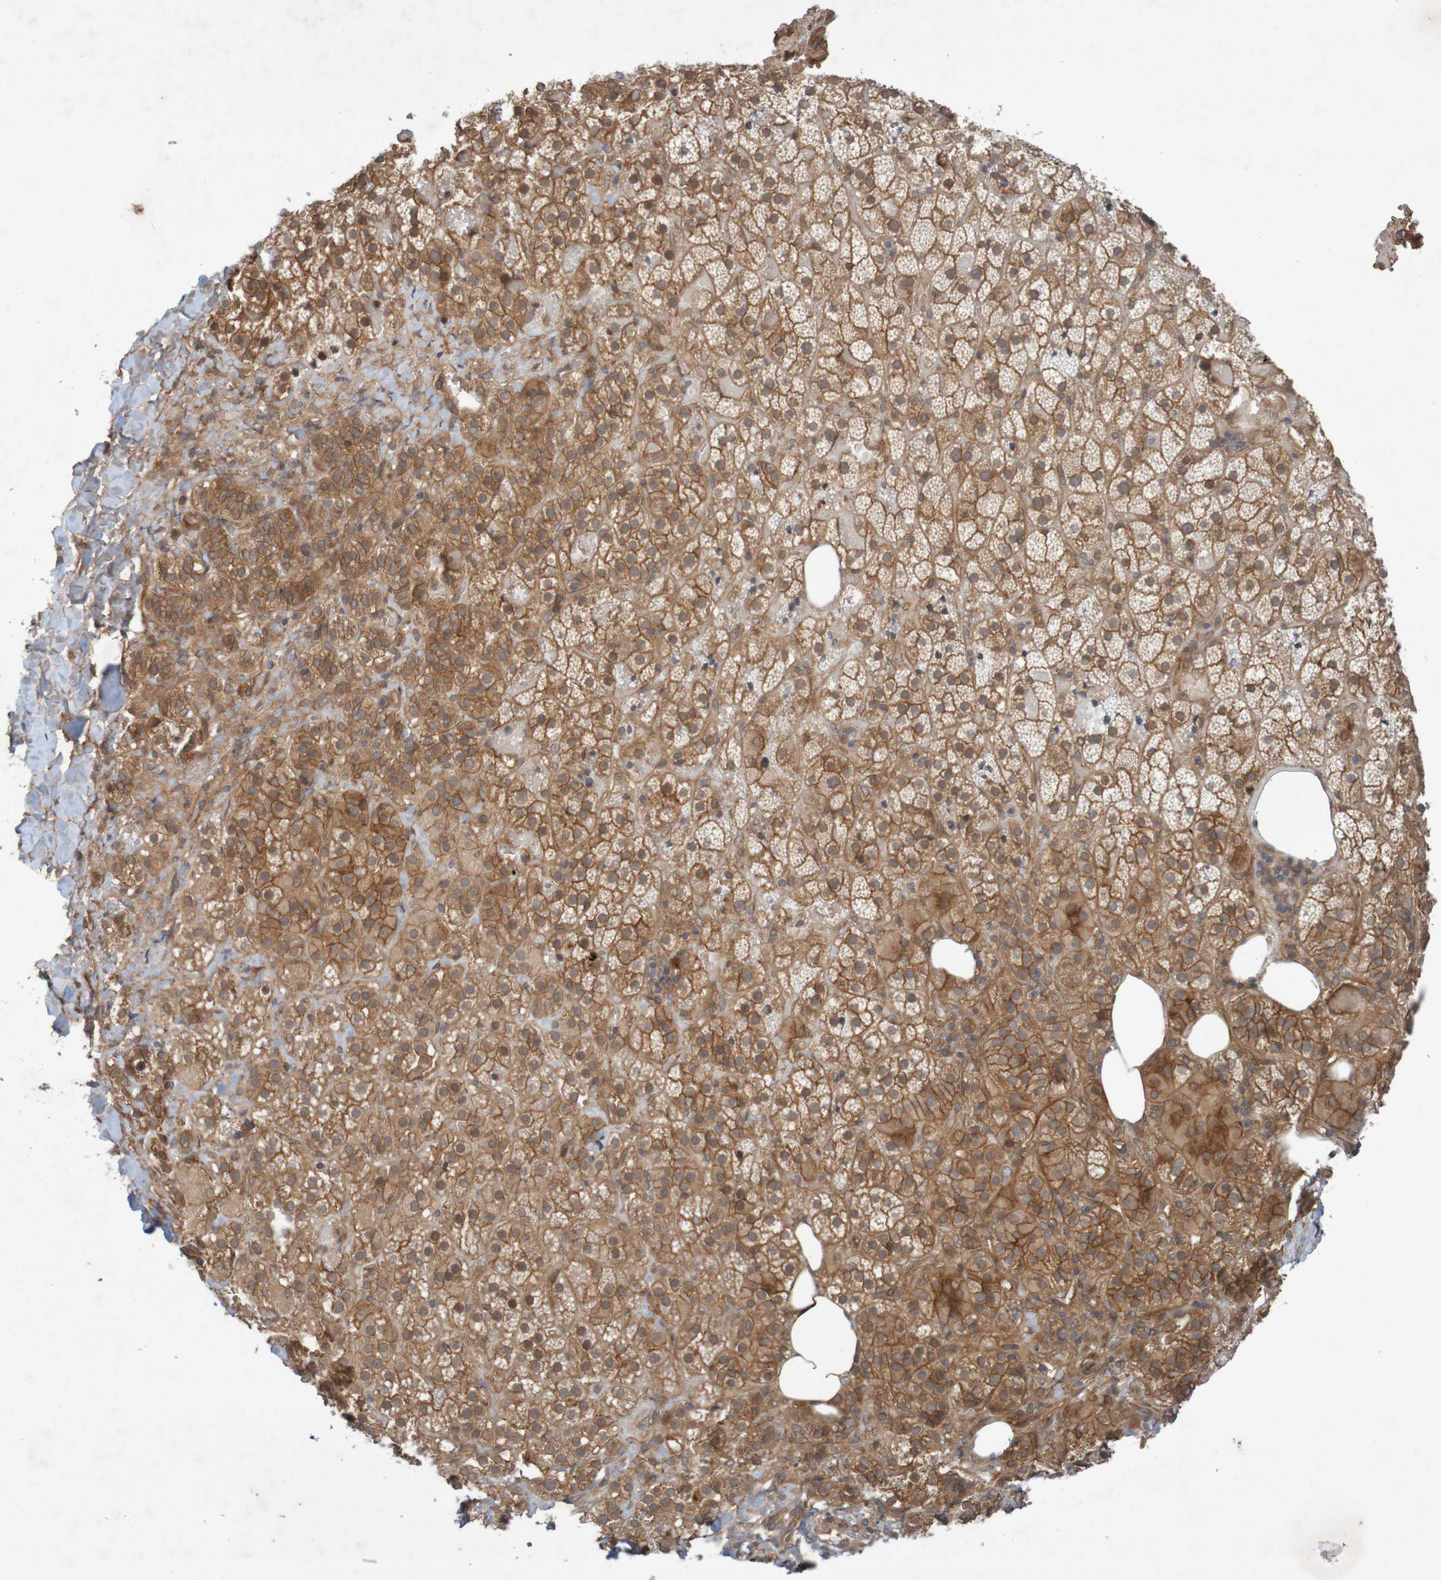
{"staining": {"intensity": "moderate", "quantity": ">75%", "location": "cytoplasmic/membranous"}, "tissue": "adrenal gland", "cell_type": "Glandular cells", "image_type": "normal", "snomed": [{"axis": "morphology", "description": "Normal tissue, NOS"}, {"axis": "topography", "description": "Adrenal gland"}], "caption": "IHC micrograph of unremarkable human adrenal gland stained for a protein (brown), which demonstrates medium levels of moderate cytoplasmic/membranous positivity in approximately >75% of glandular cells.", "gene": "ARHGEF11", "patient": {"sex": "female", "age": 59}}